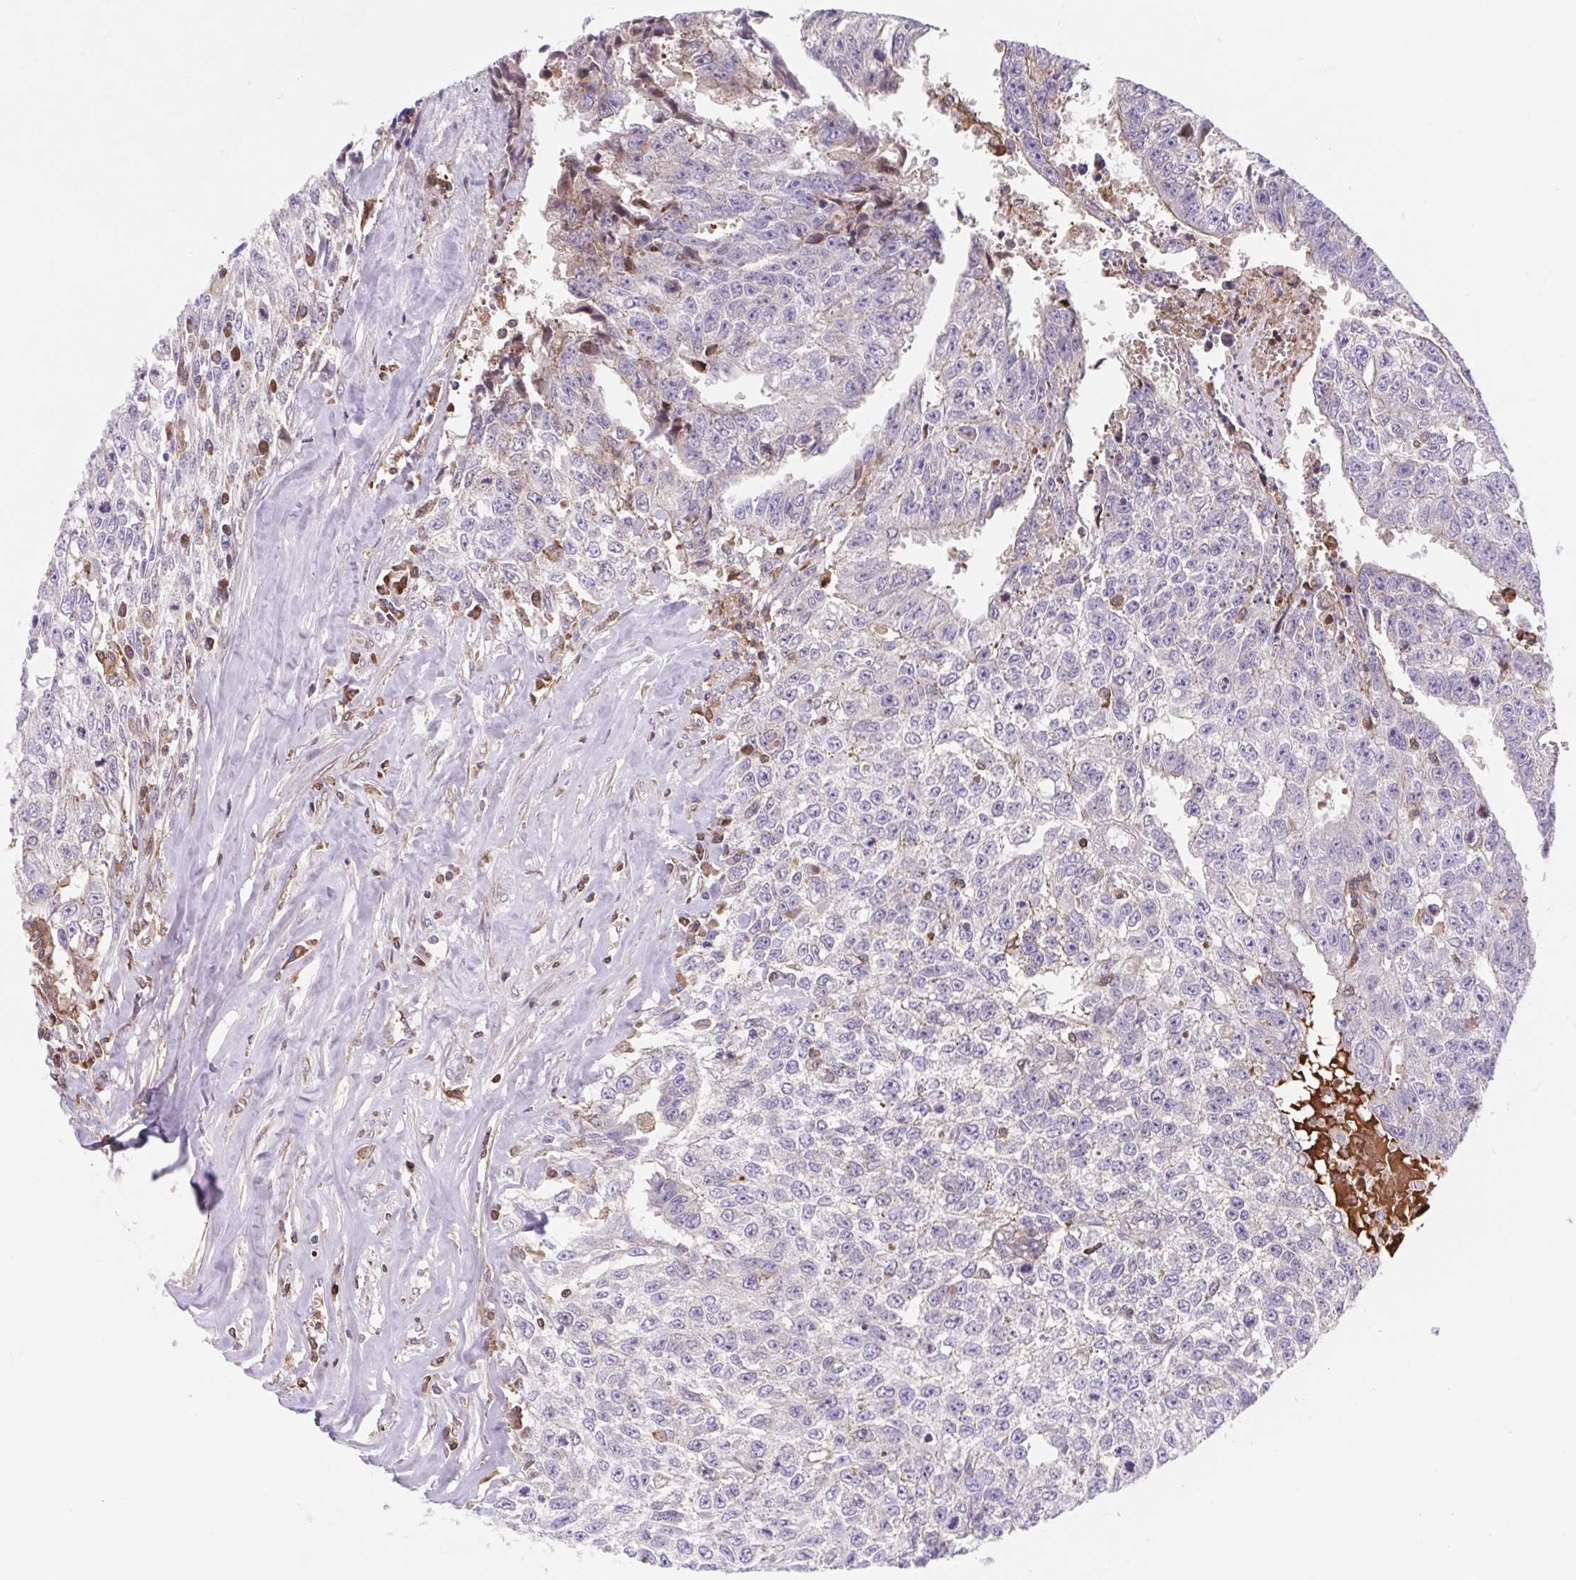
{"staining": {"intensity": "negative", "quantity": "none", "location": "none"}, "tissue": "testis cancer", "cell_type": "Tumor cells", "image_type": "cancer", "snomed": [{"axis": "morphology", "description": "Carcinoma, Embryonal, NOS"}, {"axis": "morphology", "description": "Teratoma, malignant, NOS"}, {"axis": "topography", "description": "Testis"}], "caption": "Immunohistochemistry (IHC) image of human testis cancer (malignant teratoma) stained for a protein (brown), which demonstrates no expression in tumor cells.", "gene": "TPRG1", "patient": {"sex": "male", "age": 24}}